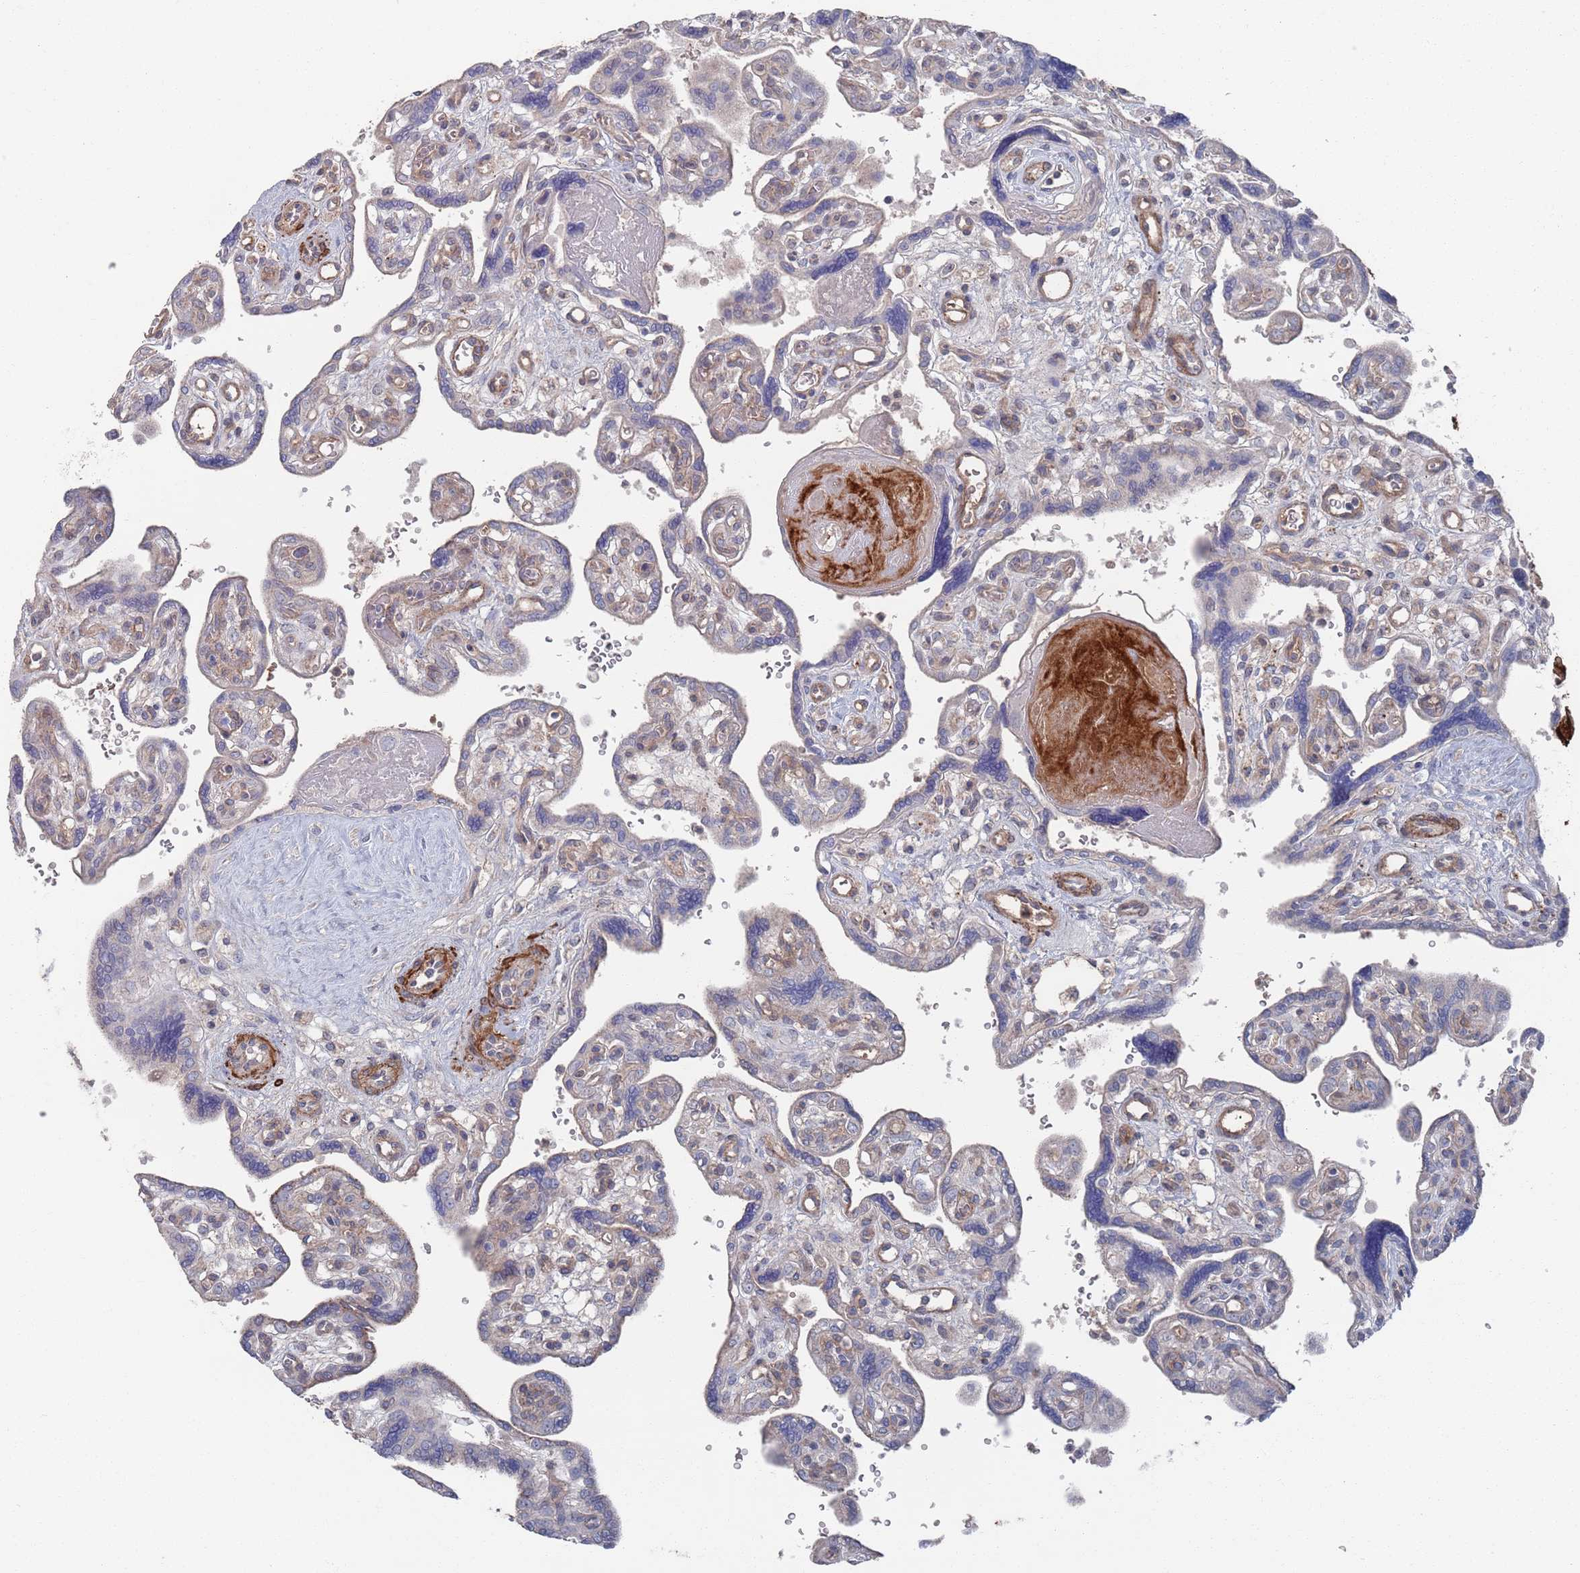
{"staining": {"intensity": "negative", "quantity": "none", "location": "none"}, "tissue": "placenta", "cell_type": "Decidual cells", "image_type": "normal", "snomed": [{"axis": "morphology", "description": "Normal tissue, NOS"}, {"axis": "topography", "description": "Placenta"}], "caption": "A photomicrograph of placenta stained for a protein exhibits no brown staining in decidual cells. (DAB (3,3'-diaminobenzidine) IHC, high magnification).", "gene": "PLEKHA4", "patient": {"sex": "female", "age": 39}}